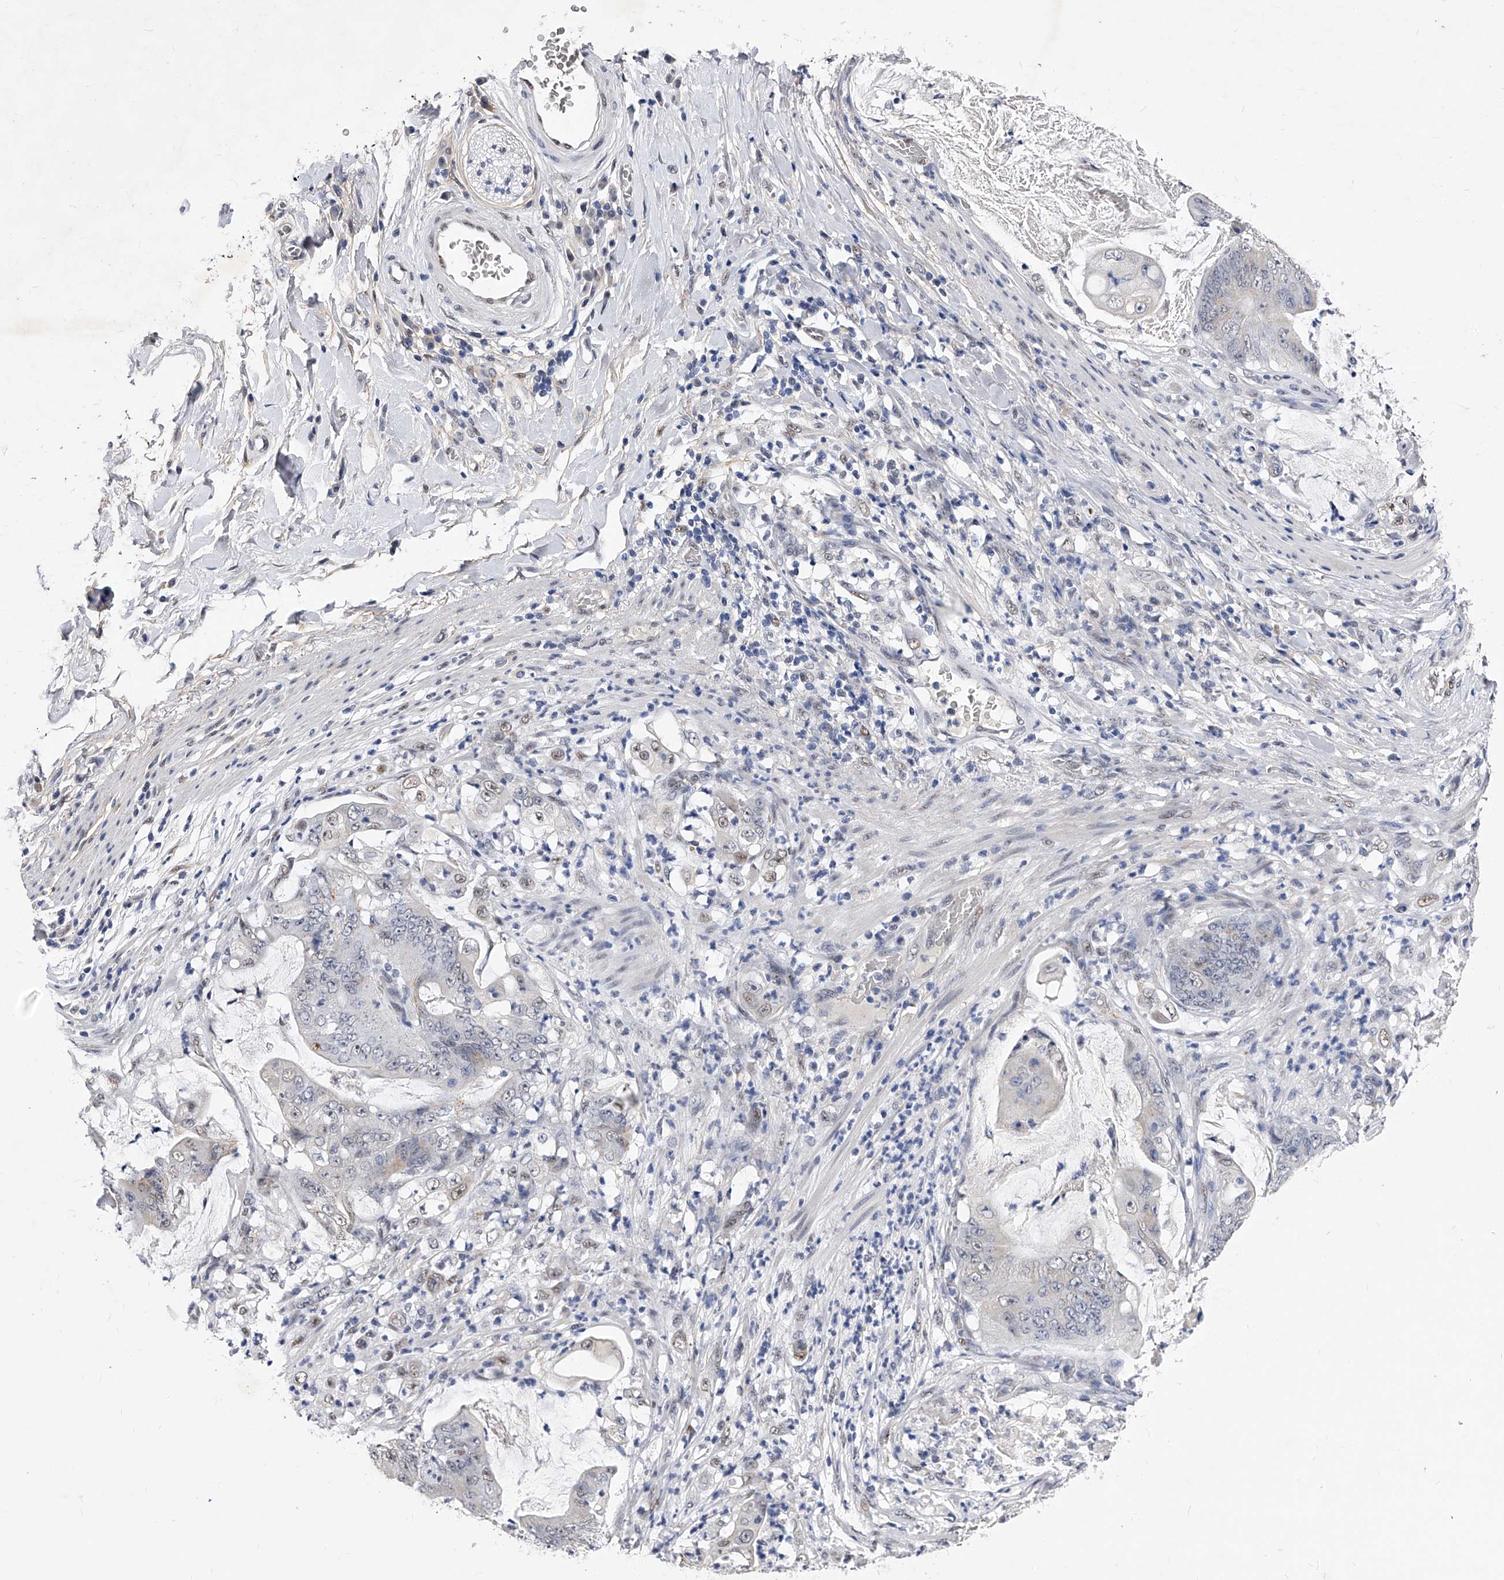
{"staining": {"intensity": "weak", "quantity": "<25%", "location": "nuclear"}, "tissue": "stomach cancer", "cell_type": "Tumor cells", "image_type": "cancer", "snomed": [{"axis": "morphology", "description": "Adenocarcinoma, NOS"}, {"axis": "topography", "description": "Stomach"}], "caption": "Tumor cells are negative for protein expression in human stomach cancer.", "gene": "ZNF529", "patient": {"sex": "female", "age": 73}}